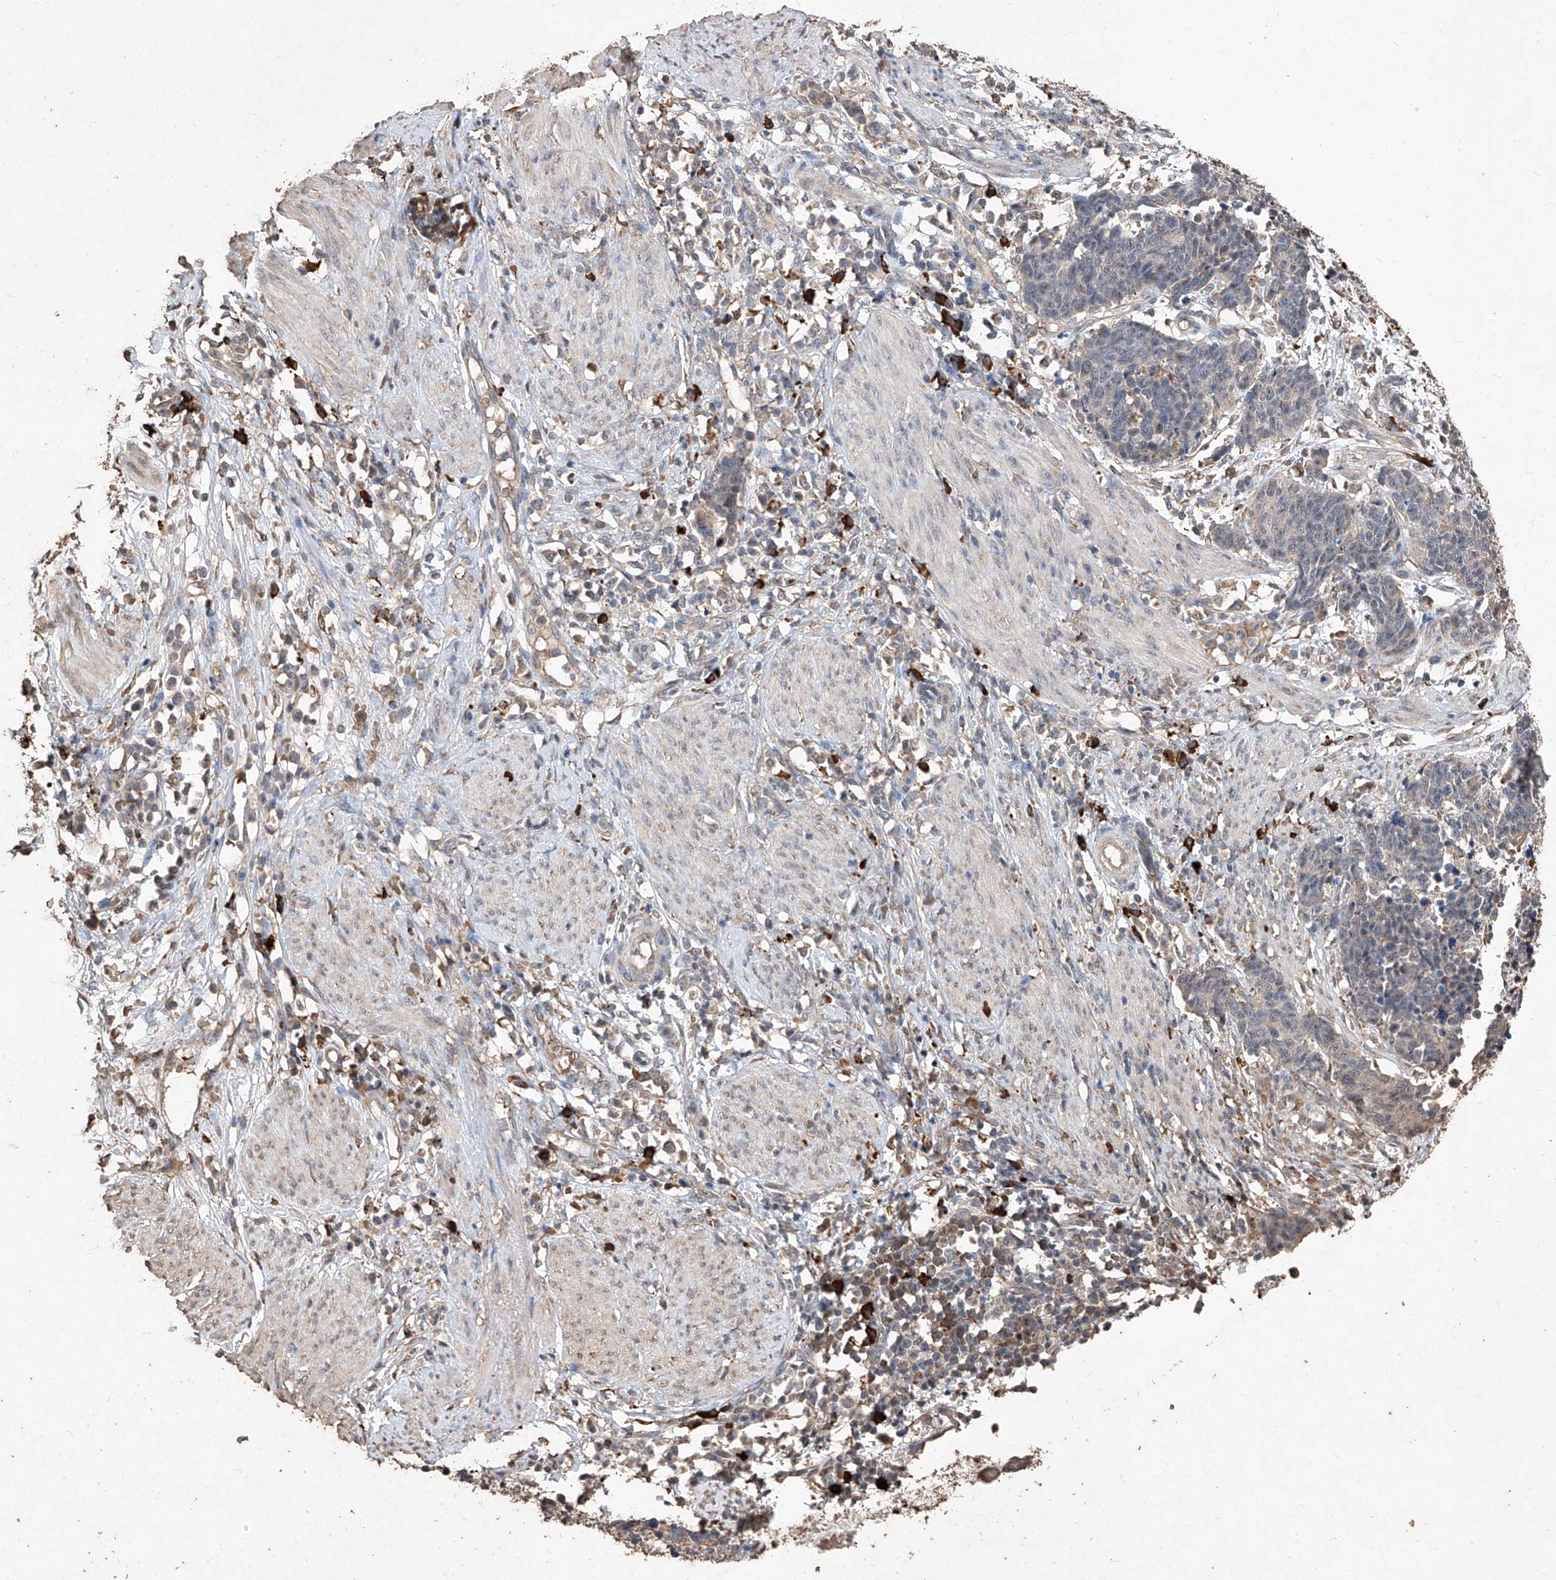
{"staining": {"intensity": "negative", "quantity": "none", "location": "none"}, "tissue": "cervical cancer", "cell_type": "Tumor cells", "image_type": "cancer", "snomed": [{"axis": "morphology", "description": "Squamous cell carcinoma, NOS"}, {"axis": "topography", "description": "Cervix"}], "caption": "Tumor cells are negative for protein expression in human cervical squamous cell carcinoma.", "gene": "EML1", "patient": {"sex": "female", "age": 35}}